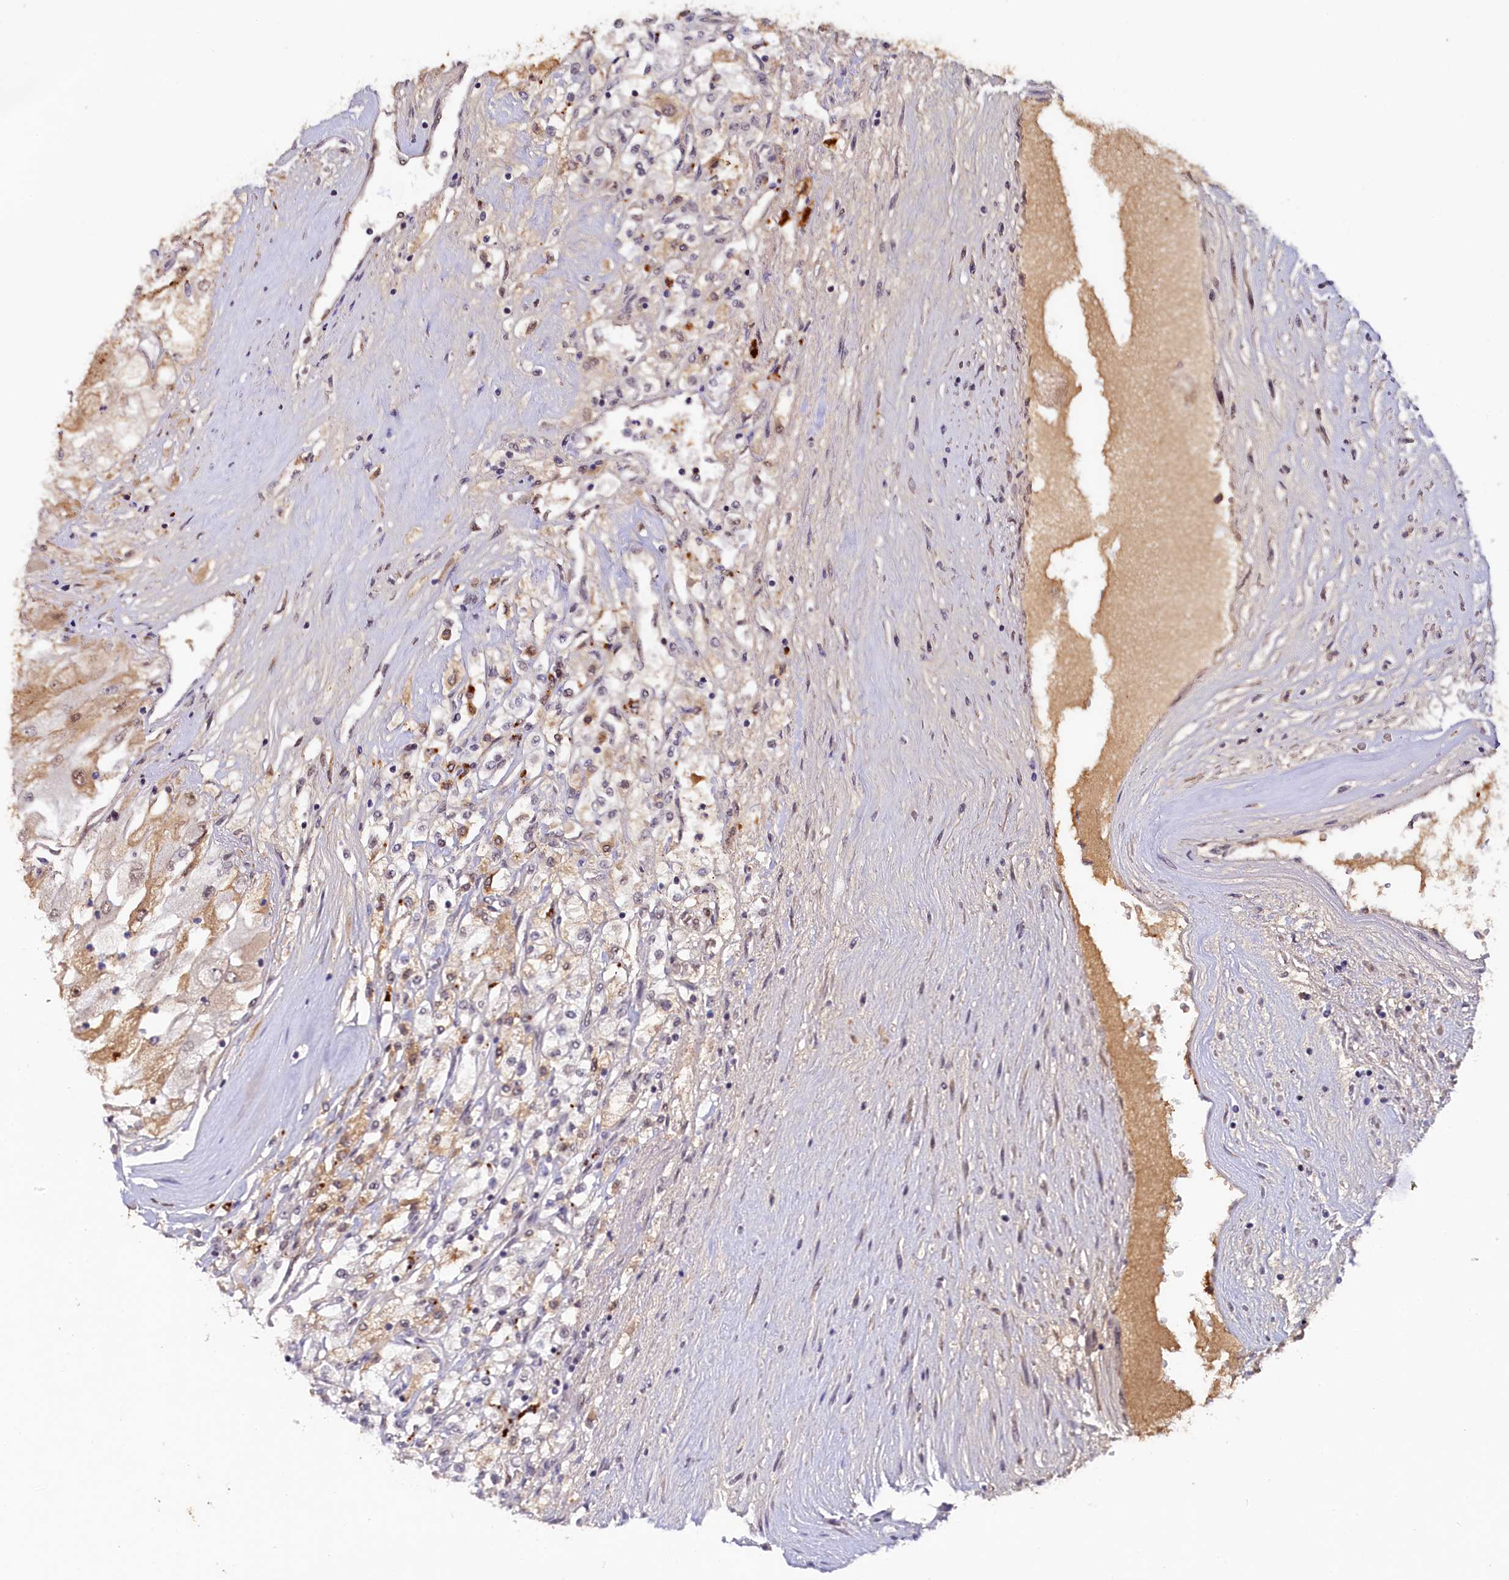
{"staining": {"intensity": "moderate", "quantity": "<25%", "location": "nuclear"}, "tissue": "renal cancer", "cell_type": "Tumor cells", "image_type": "cancer", "snomed": [{"axis": "morphology", "description": "Adenocarcinoma, NOS"}, {"axis": "topography", "description": "Kidney"}], "caption": "Renal adenocarcinoma stained with a protein marker demonstrates moderate staining in tumor cells.", "gene": "INTS14", "patient": {"sex": "male", "age": 80}}